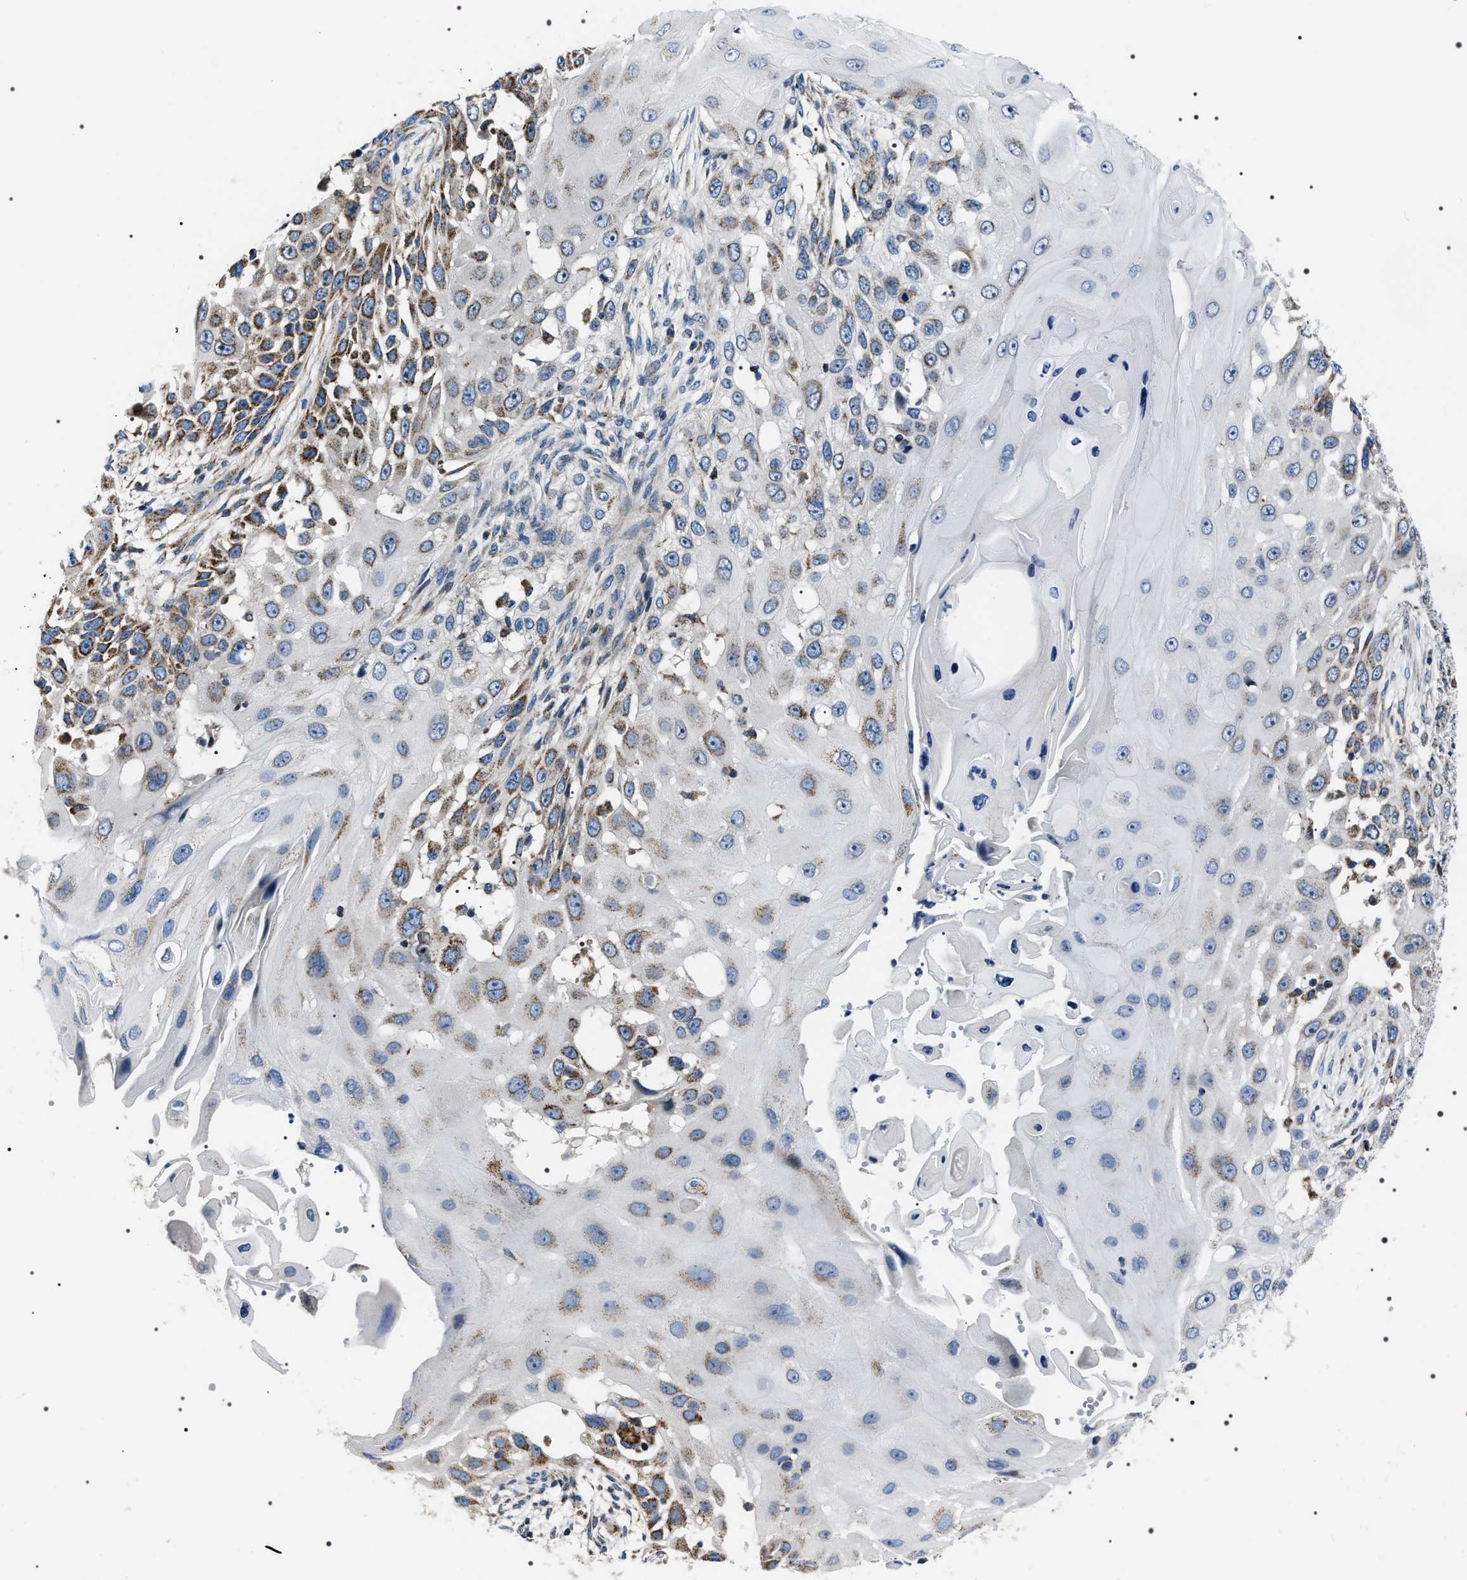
{"staining": {"intensity": "moderate", "quantity": "25%-75%", "location": "cytoplasmic/membranous"}, "tissue": "skin cancer", "cell_type": "Tumor cells", "image_type": "cancer", "snomed": [{"axis": "morphology", "description": "Squamous cell carcinoma, NOS"}, {"axis": "topography", "description": "Skin"}], "caption": "The micrograph shows a brown stain indicating the presence of a protein in the cytoplasmic/membranous of tumor cells in squamous cell carcinoma (skin).", "gene": "NTMT1", "patient": {"sex": "female", "age": 44}}